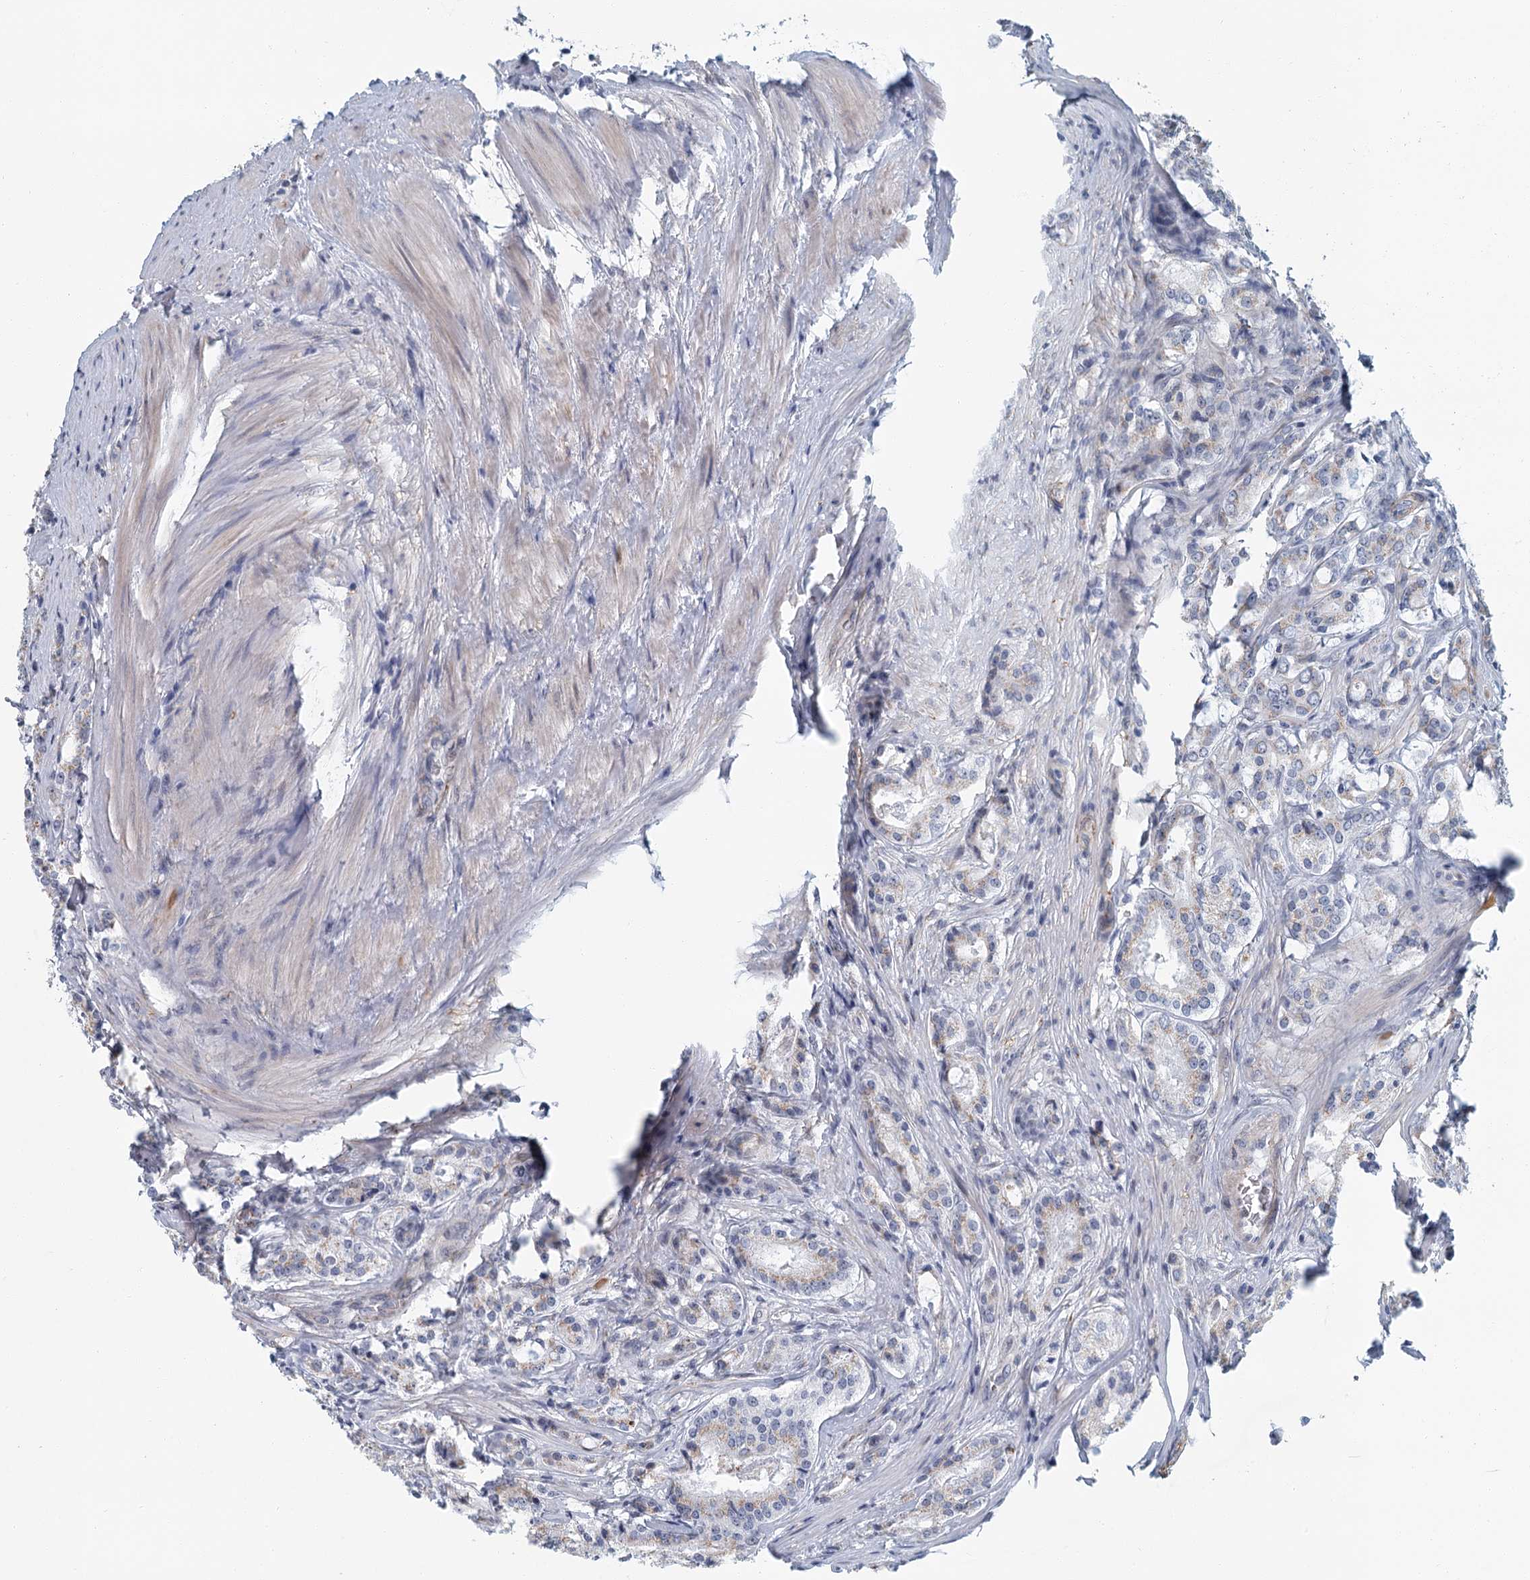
{"staining": {"intensity": "negative", "quantity": "none", "location": "none"}, "tissue": "prostate cancer", "cell_type": "Tumor cells", "image_type": "cancer", "snomed": [{"axis": "morphology", "description": "Adenocarcinoma, High grade"}, {"axis": "topography", "description": "Prostate"}], "caption": "High magnification brightfield microscopy of prostate cancer (adenocarcinoma (high-grade)) stained with DAB (3,3'-diaminobenzidine) (brown) and counterstained with hematoxylin (blue): tumor cells show no significant staining. (Immunohistochemistry (ihc), brightfield microscopy, high magnification).", "gene": "ZNF527", "patient": {"sex": "male", "age": 63}}